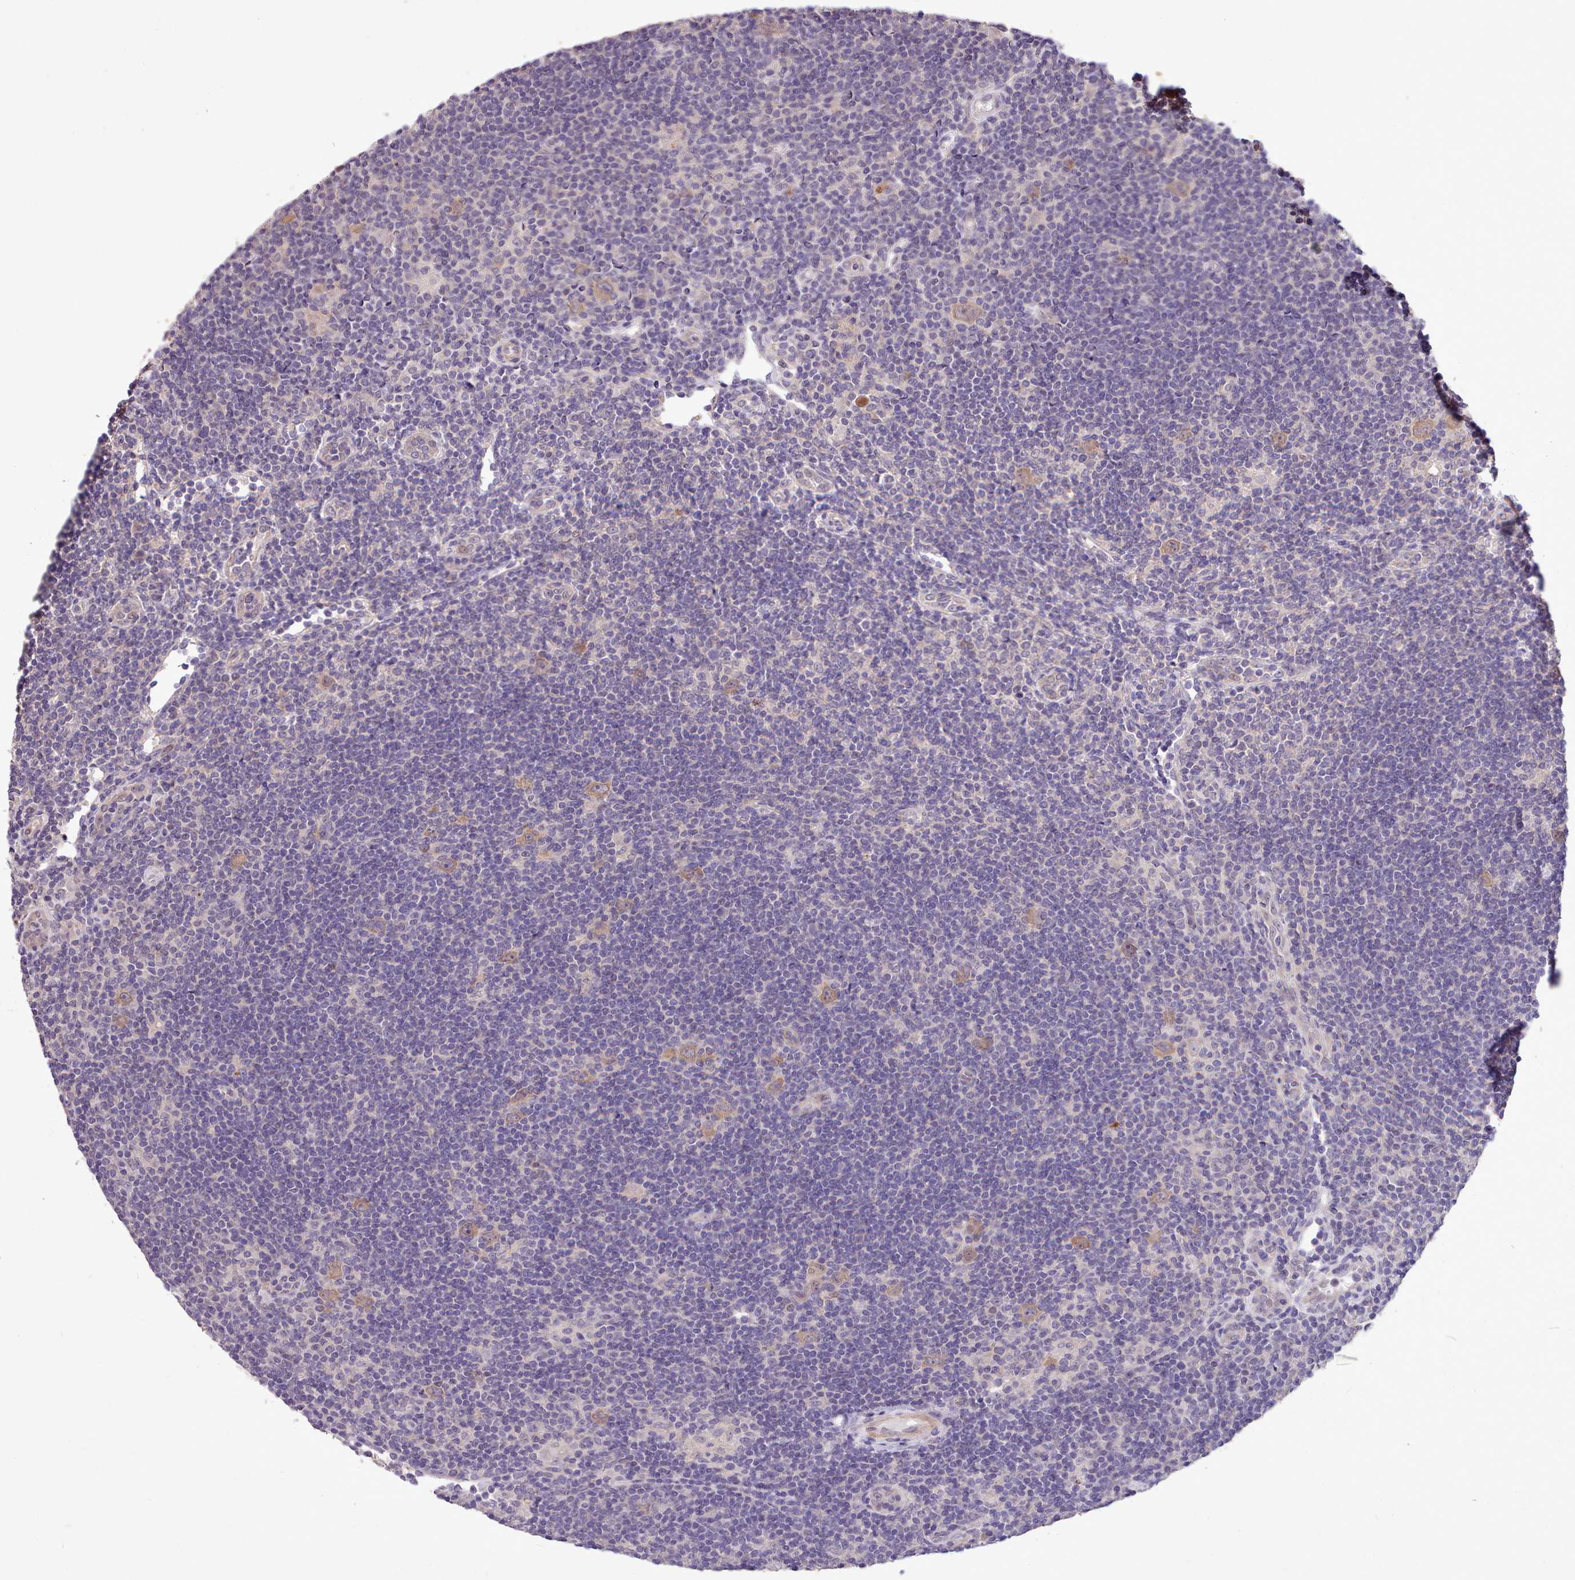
{"staining": {"intensity": "moderate", "quantity": ">75%", "location": "cytoplasmic/membranous"}, "tissue": "lymphoma", "cell_type": "Tumor cells", "image_type": "cancer", "snomed": [{"axis": "morphology", "description": "Hodgkin's disease, NOS"}, {"axis": "topography", "description": "Lymph node"}], "caption": "Immunohistochemical staining of human Hodgkin's disease reveals moderate cytoplasmic/membranous protein staining in approximately >75% of tumor cells. (Brightfield microscopy of DAB IHC at high magnification).", "gene": "ZNF607", "patient": {"sex": "female", "age": 57}}